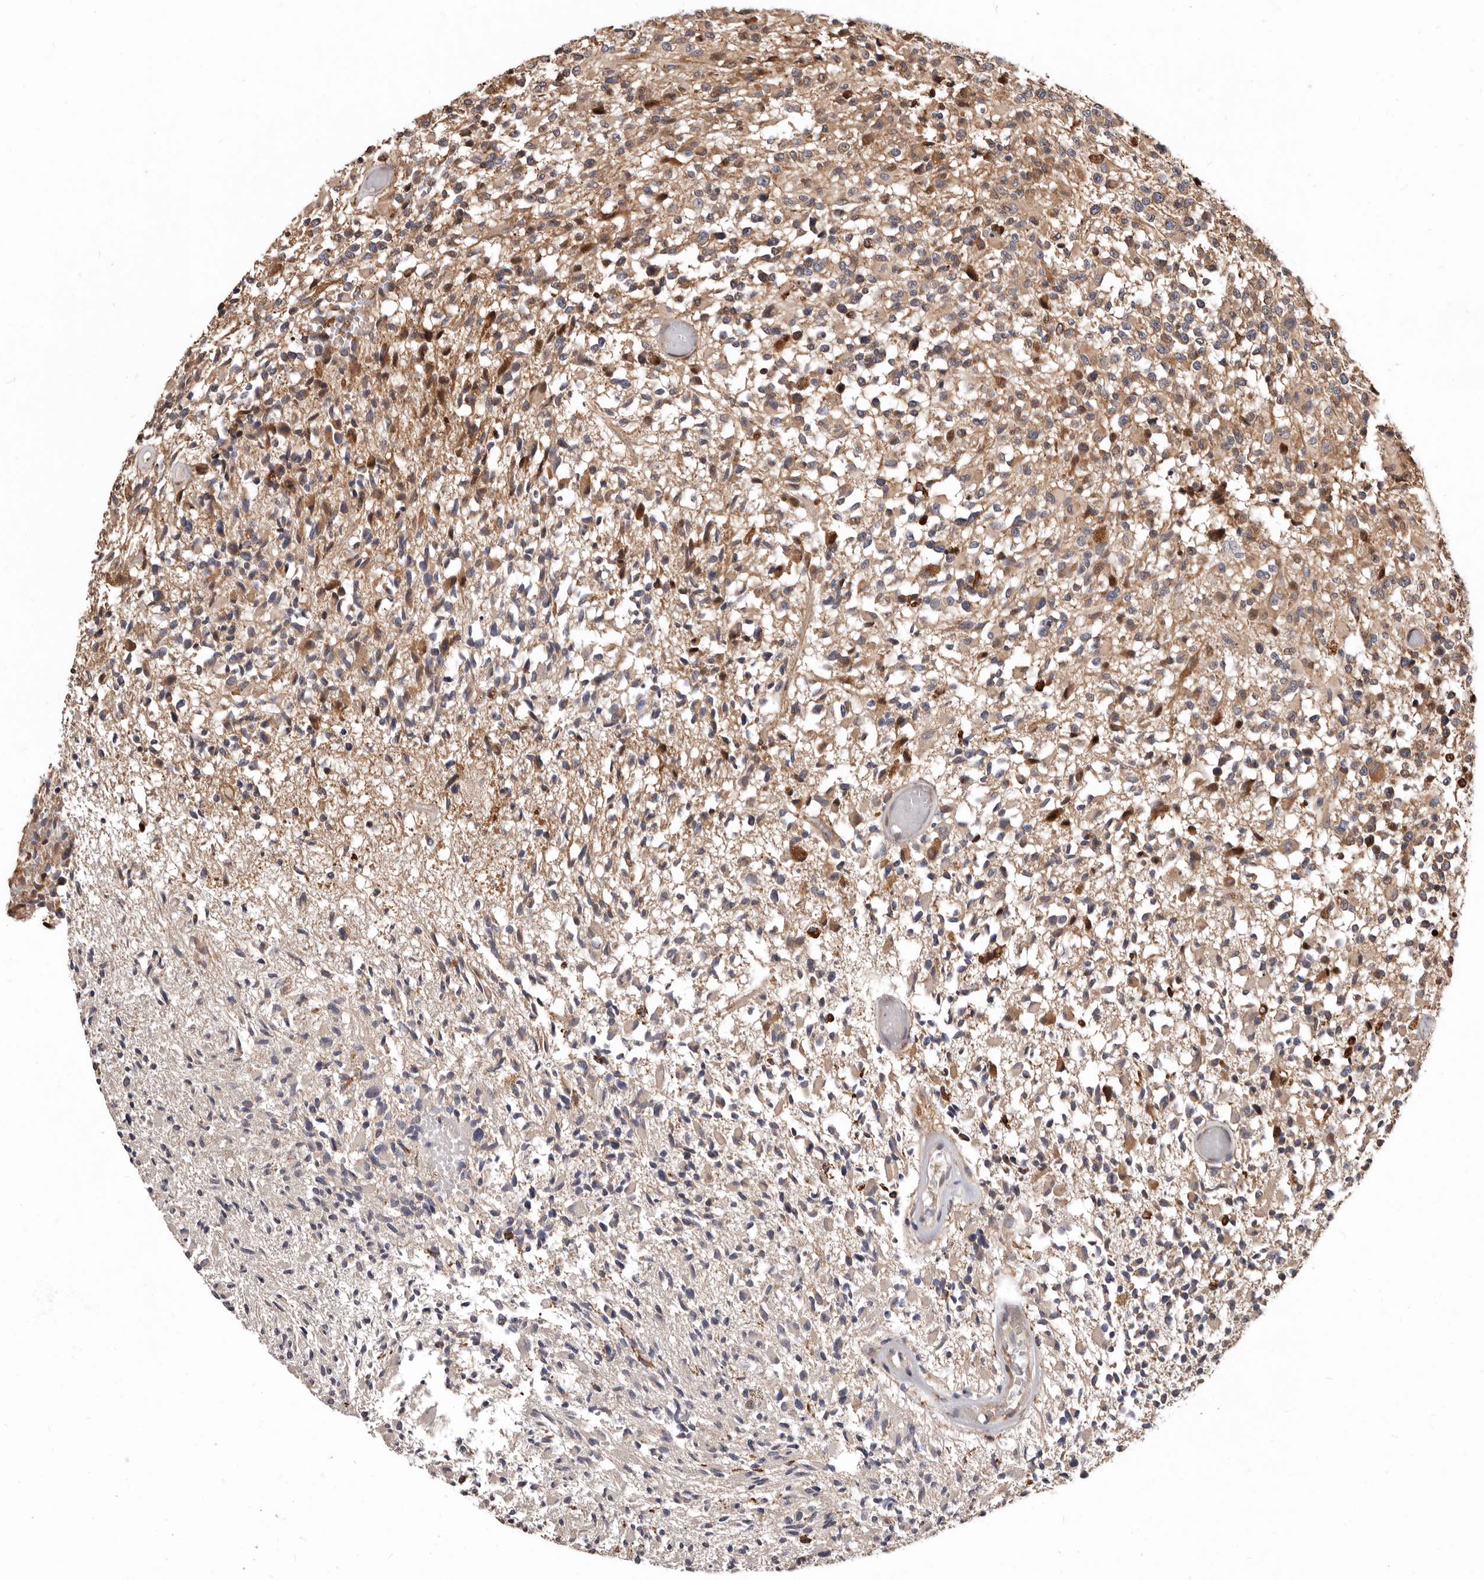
{"staining": {"intensity": "moderate", "quantity": "25%-75%", "location": "cytoplasmic/membranous"}, "tissue": "glioma", "cell_type": "Tumor cells", "image_type": "cancer", "snomed": [{"axis": "morphology", "description": "Glioma, malignant, High grade"}, {"axis": "morphology", "description": "Glioblastoma, NOS"}, {"axis": "topography", "description": "Brain"}], "caption": "A medium amount of moderate cytoplasmic/membranous staining is seen in about 25%-75% of tumor cells in glioblastoma tissue.", "gene": "WEE2", "patient": {"sex": "male", "age": 60}}